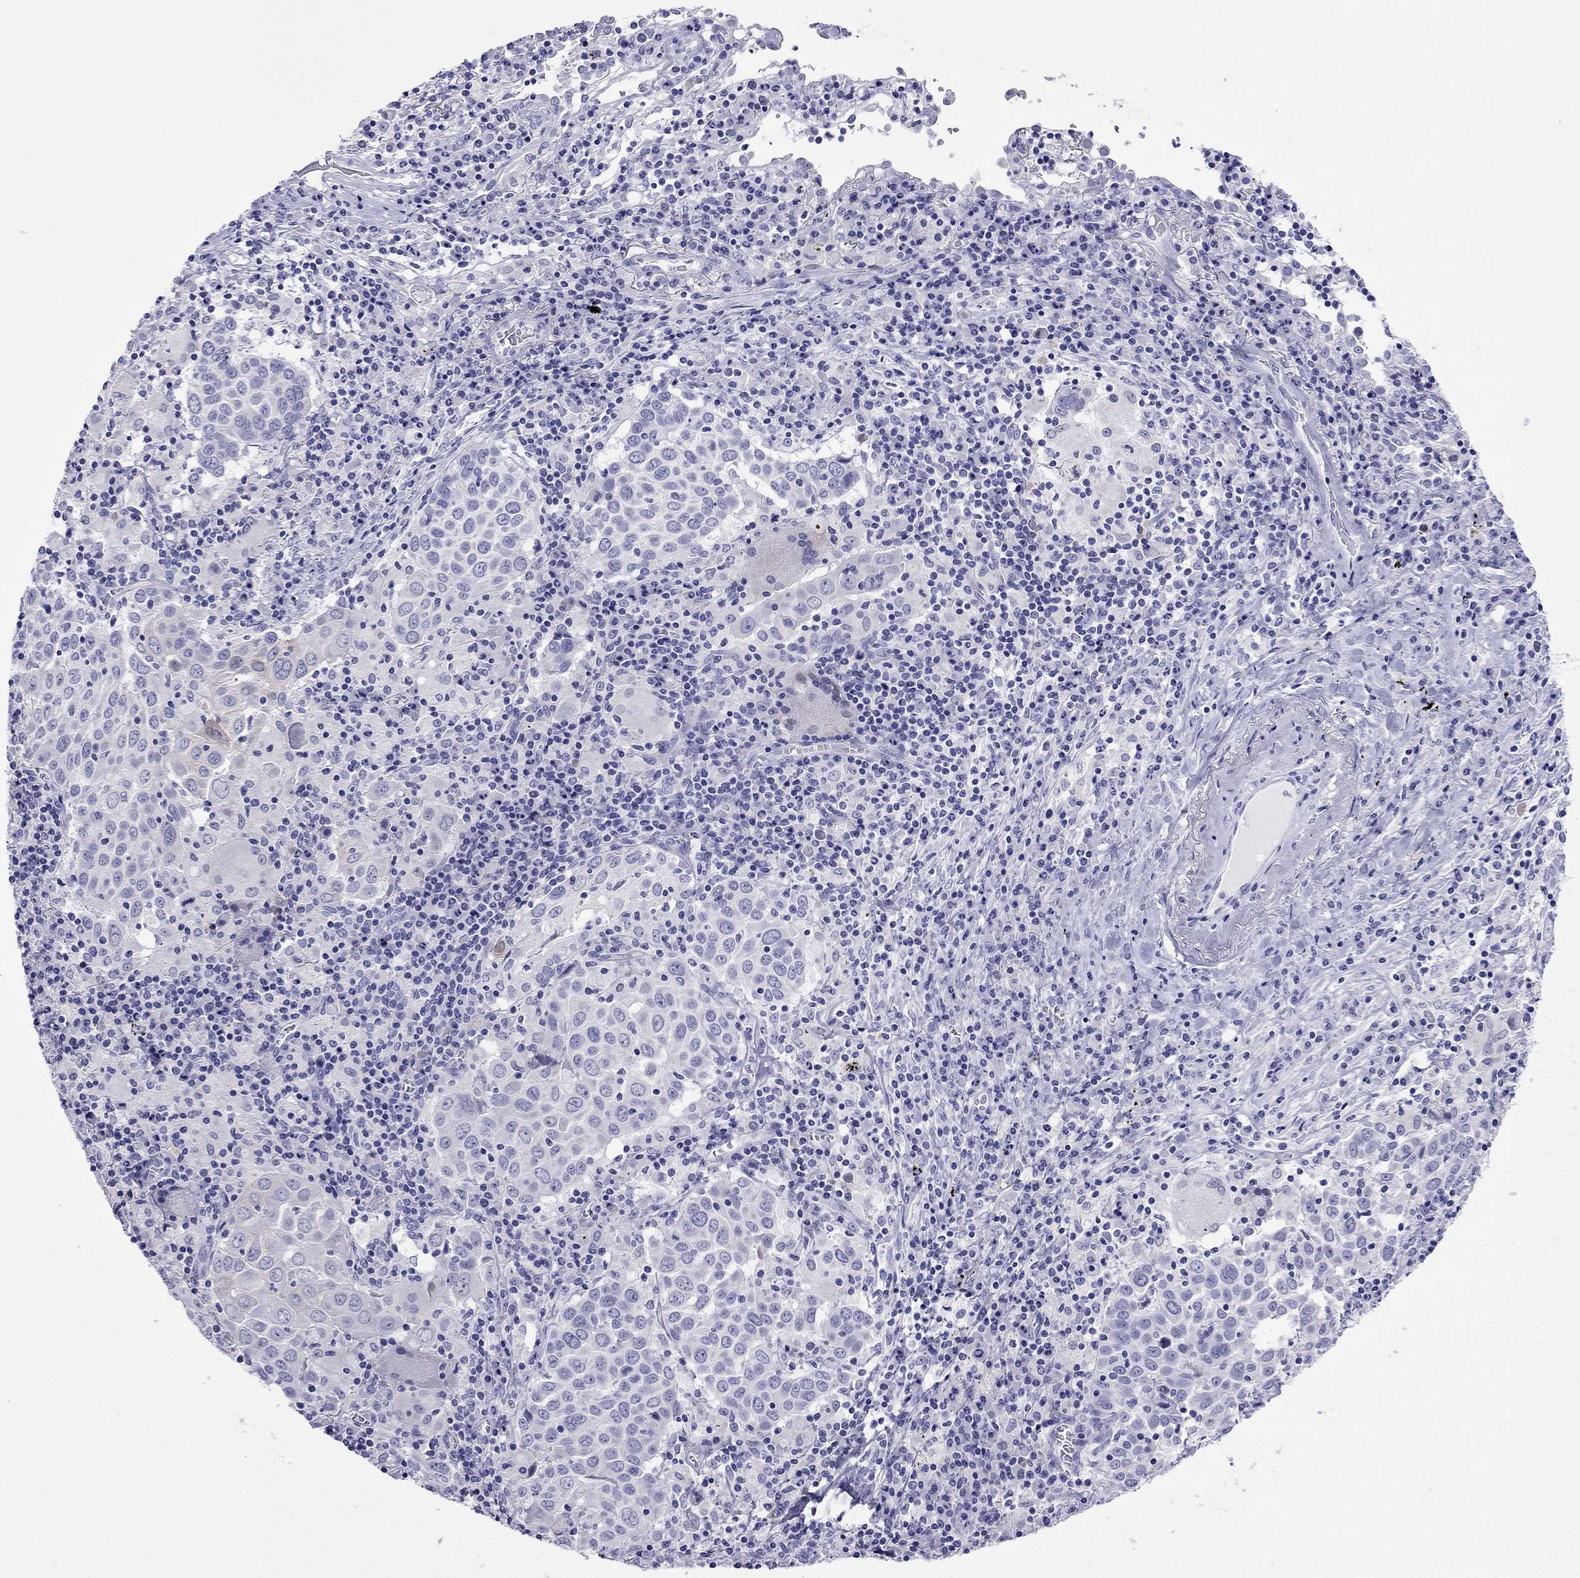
{"staining": {"intensity": "negative", "quantity": "none", "location": "none"}, "tissue": "lung cancer", "cell_type": "Tumor cells", "image_type": "cancer", "snomed": [{"axis": "morphology", "description": "Squamous cell carcinoma, NOS"}, {"axis": "topography", "description": "Lung"}], "caption": "An IHC histopathology image of lung squamous cell carcinoma is shown. There is no staining in tumor cells of lung squamous cell carcinoma.", "gene": "PCDHA6", "patient": {"sex": "male", "age": 57}}